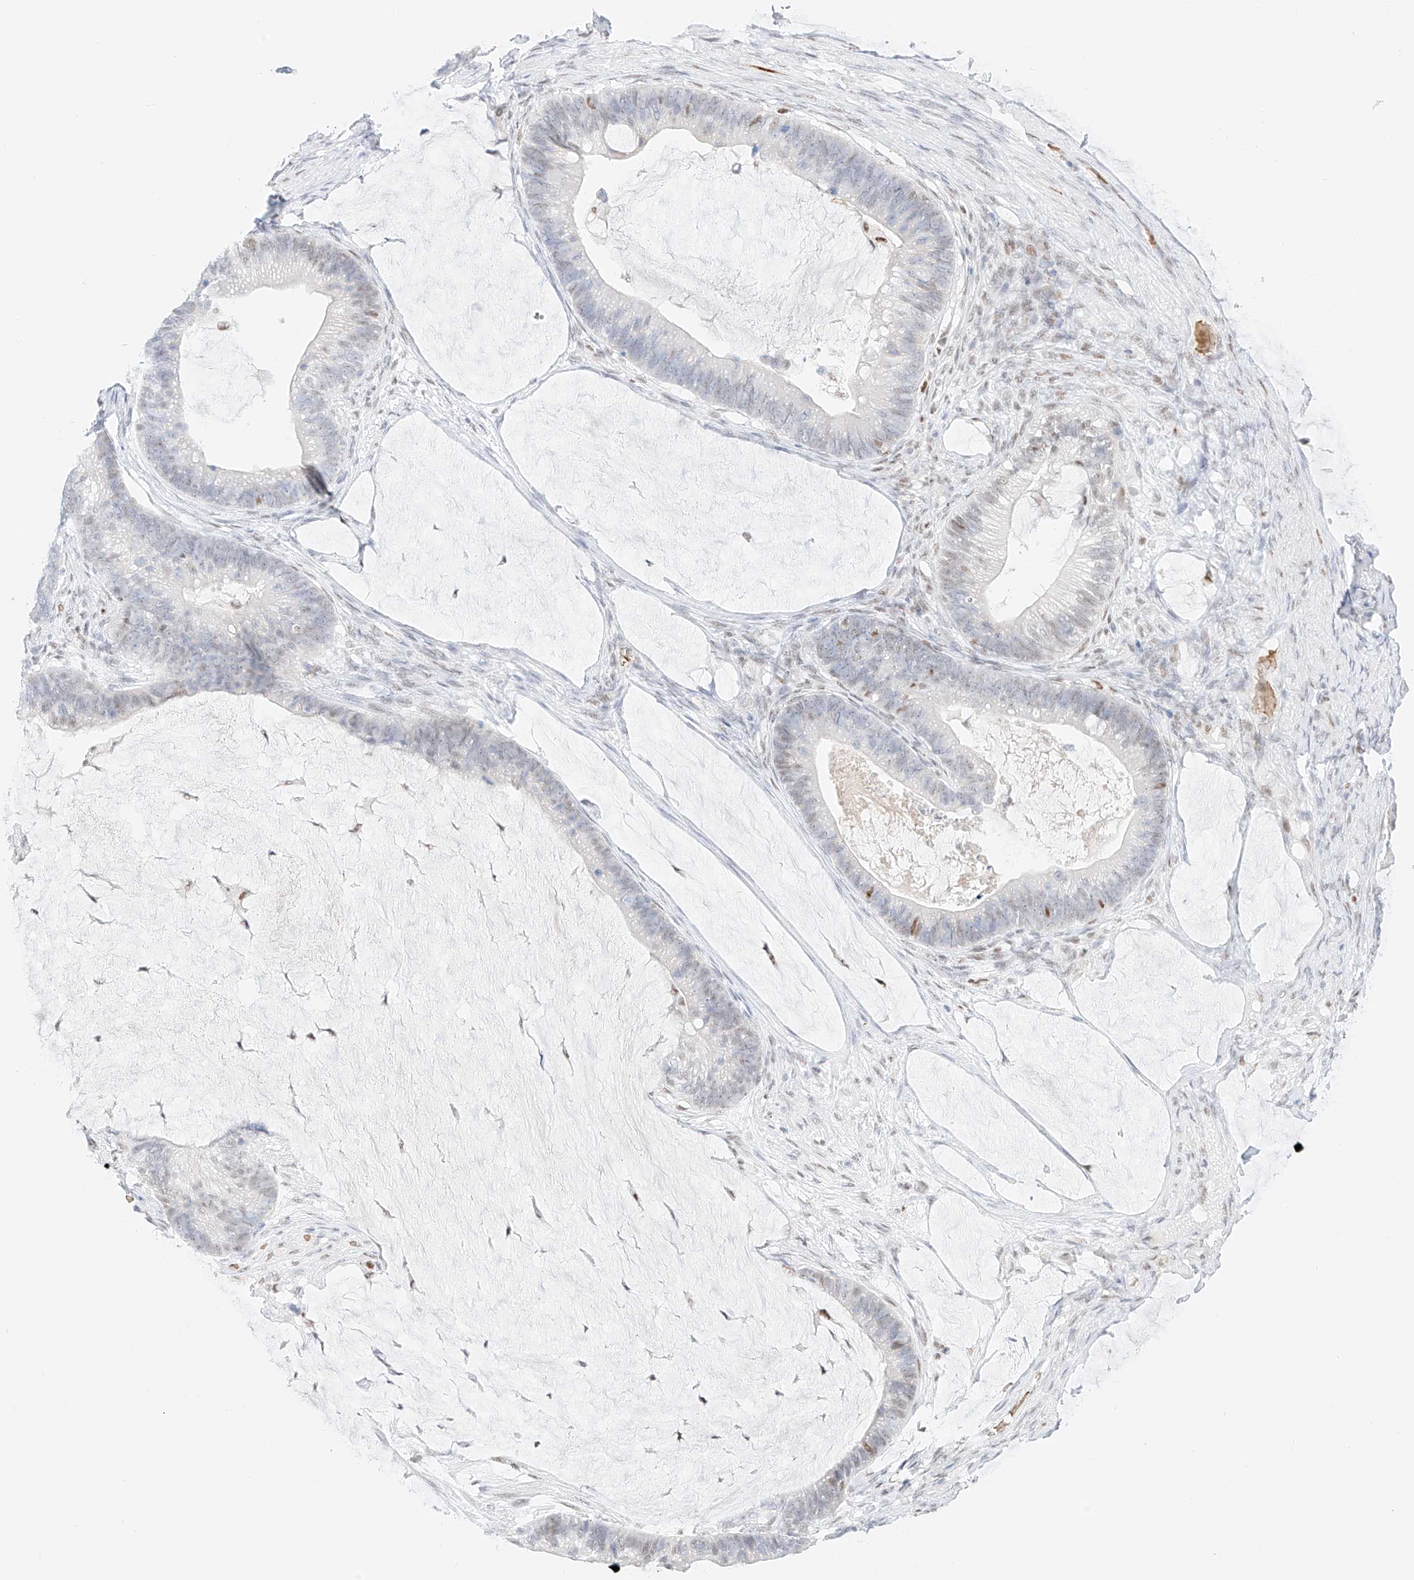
{"staining": {"intensity": "negative", "quantity": "none", "location": "none"}, "tissue": "ovarian cancer", "cell_type": "Tumor cells", "image_type": "cancer", "snomed": [{"axis": "morphology", "description": "Cystadenocarcinoma, mucinous, NOS"}, {"axis": "topography", "description": "Ovary"}], "caption": "The image exhibits no staining of tumor cells in ovarian mucinous cystadenocarcinoma. (DAB (3,3'-diaminobenzidine) immunohistochemistry, high magnification).", "gene": "APIP", "patient": {"sex": "female", "age": 61}}